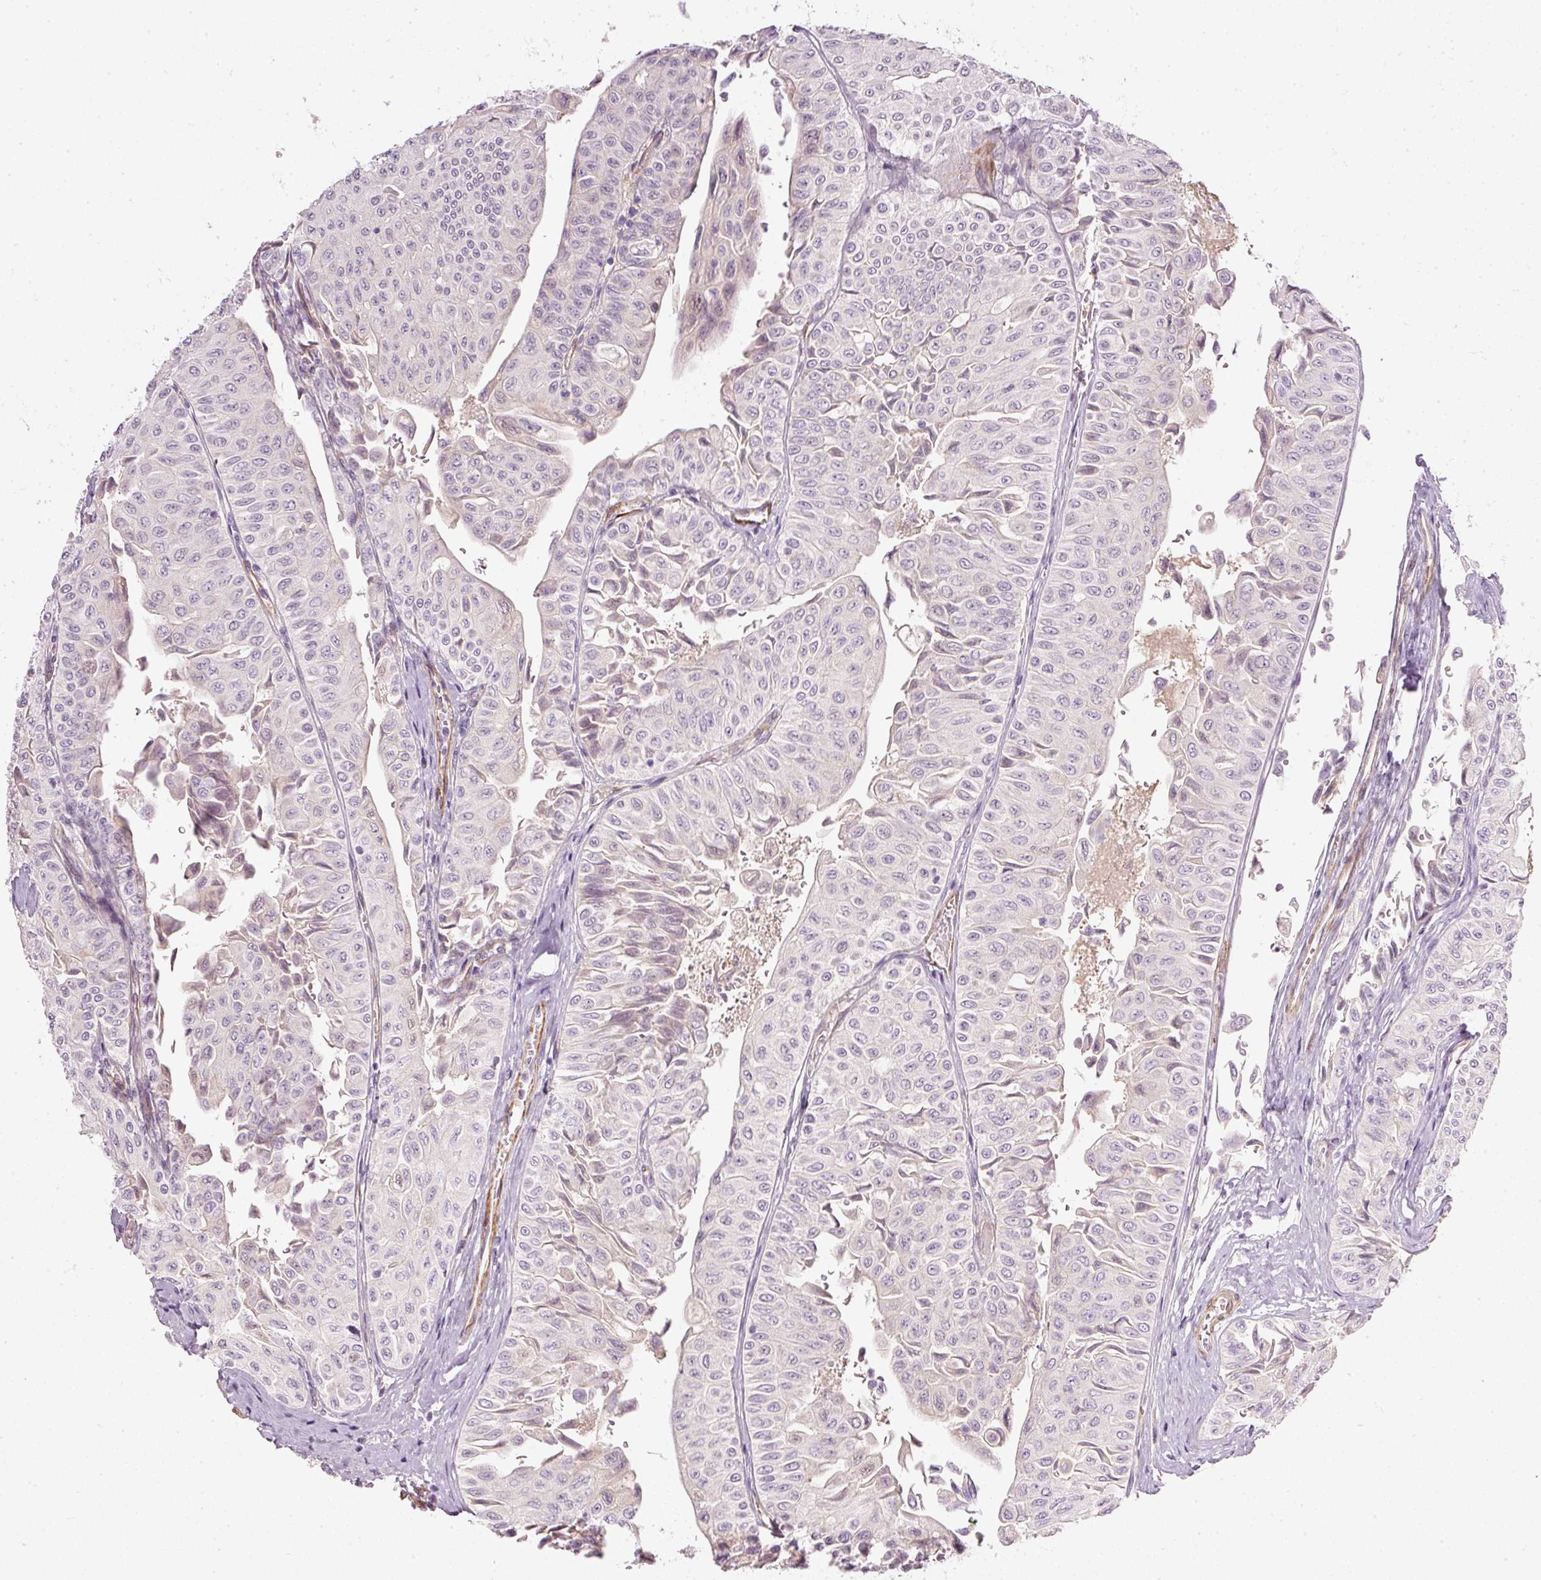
{"staining": {"intensity": "negative", "quantity": "none", "location": "none"}, "tissue": "urothelial cancer", "cell_type": "Tumor cells", "image_type": "cancer", "snomed": [{"axis": "morphology", "description": "Urothelial carcinoma, NOS"}, {"axis": "topography", "description": "Urinary bladder"}], "caption": "Immunohistochemistry of human transitional cell carcinoma demonstrates no staining in tumor cells. (DAB immunohistochemistry with hematoxylin counter stain).", "gene": "TOGARAM1", "patient": {"sex": "male", "age": 59}}